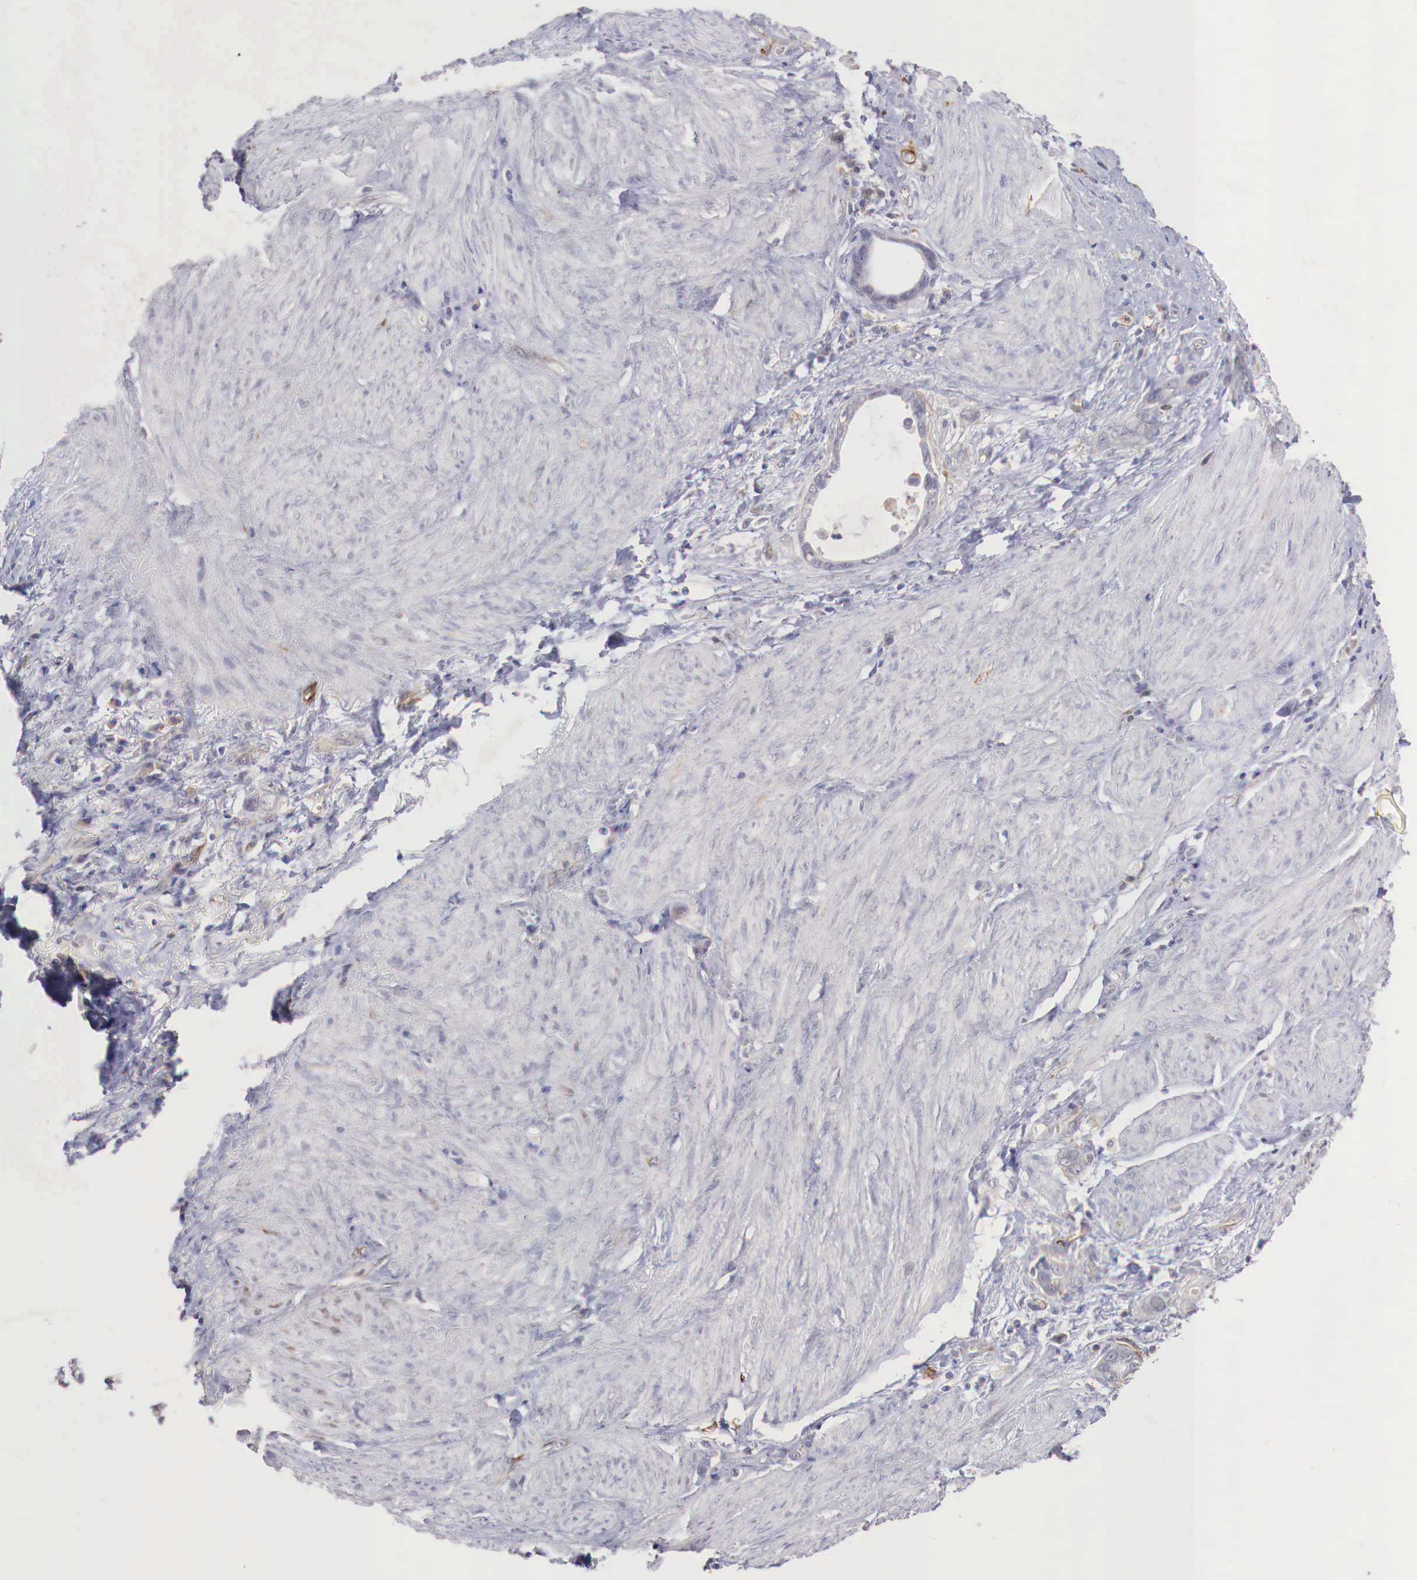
{"staining": {"intensity": "negative", "quantity": "none", "location": "none"}, "tissue": "stomach cancer", "cell_type": "Tumor cells", "image_type": "cancer", "snomed": [{"axis": "morphology", "description": "Adenocarcinoma, NOS"}, {"axis": "topography", "description": "Stomach"}], "caption": "IHC image of neoplastic tissue: human stomach cancer stained with DAB shows no significant protein staining in tumor cells.", "gene": "WT1", "patient": {"sex": "male", "age": 78}}